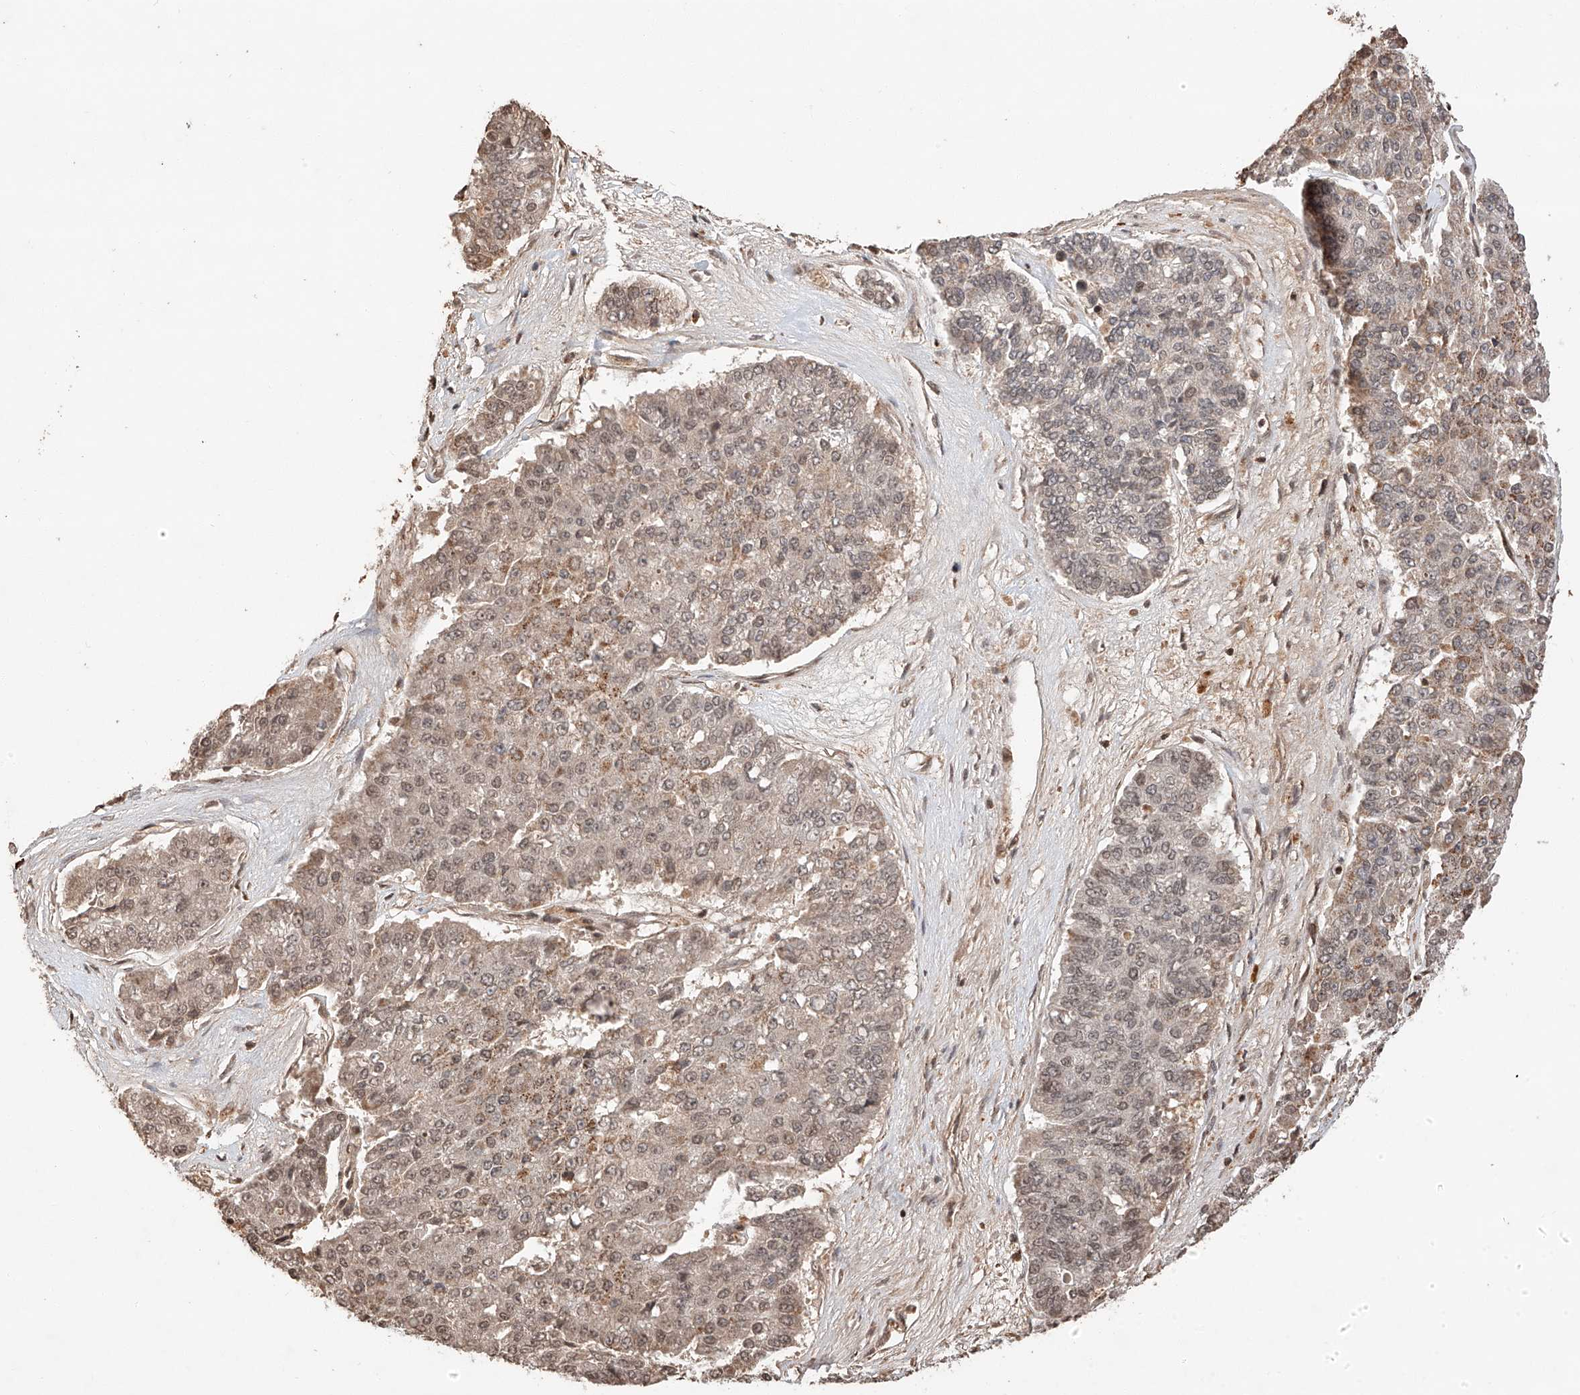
{"staining": {"intensity": "weak", "quantity": "25%-75%", "location": "nuclear"}, "tissue": "pancreatic cancer", "cell_type": "Tumor cells", "image_type": "cancer", "snomed": [{"axis": "morphology", "description": "Adenocarcinoma, NOS"}, {"axis": "topography", "description": "Pancreas"}], "caption": "A photomicrograph of human adenocarcinoma (pancreatic) stained for a protein reveals weak nuclear brown staining in tumor cells.", "gene": "ARHGAP33", "patient": {"sex": "male", "age": 50}}